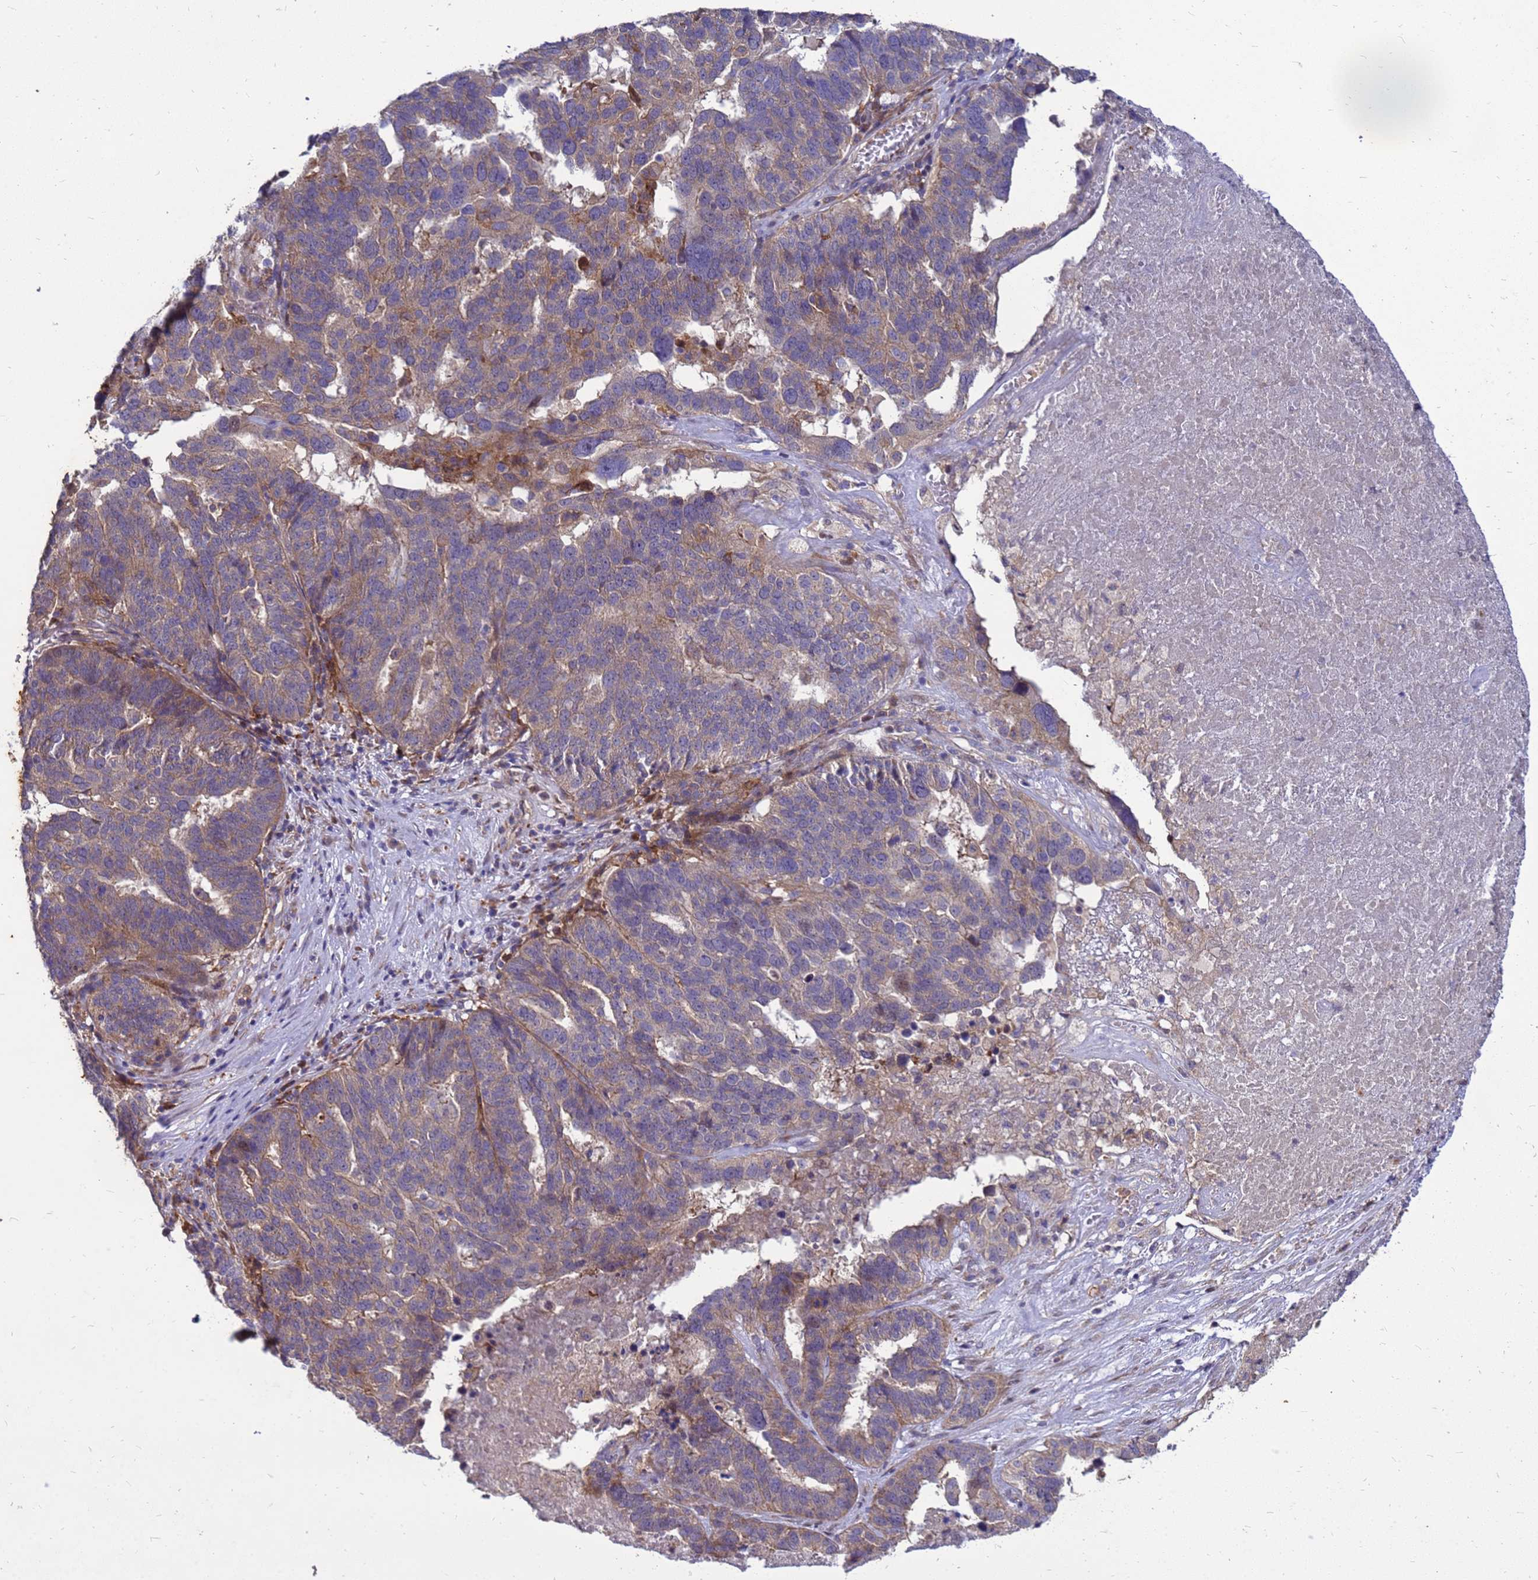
{"staining": {"intensity": "weak", "quantity": "25%-75%", "location": "cytoplasmic/membranous"}, "tissue": "ovarian cancer", "cell_type": "Tumor cells", "image_type": "cancer", "snomed": [{"axis": "morphology", "description": "Cystadenocarcinoma, serous, NOS"}, {"axis": "topography", "description": "Ovary"}], "caption": "Protein staining exhibits weak cytoplasmic/membranous positivity in approximately 25%-75% of tumor cells in serous cystadenocarcinoma (ovarian). (brown staining indicates protein expression, while blue staining denotes nuclei).", "gene": "RNF215", "patient": {"sex": "female", "age": 59}}